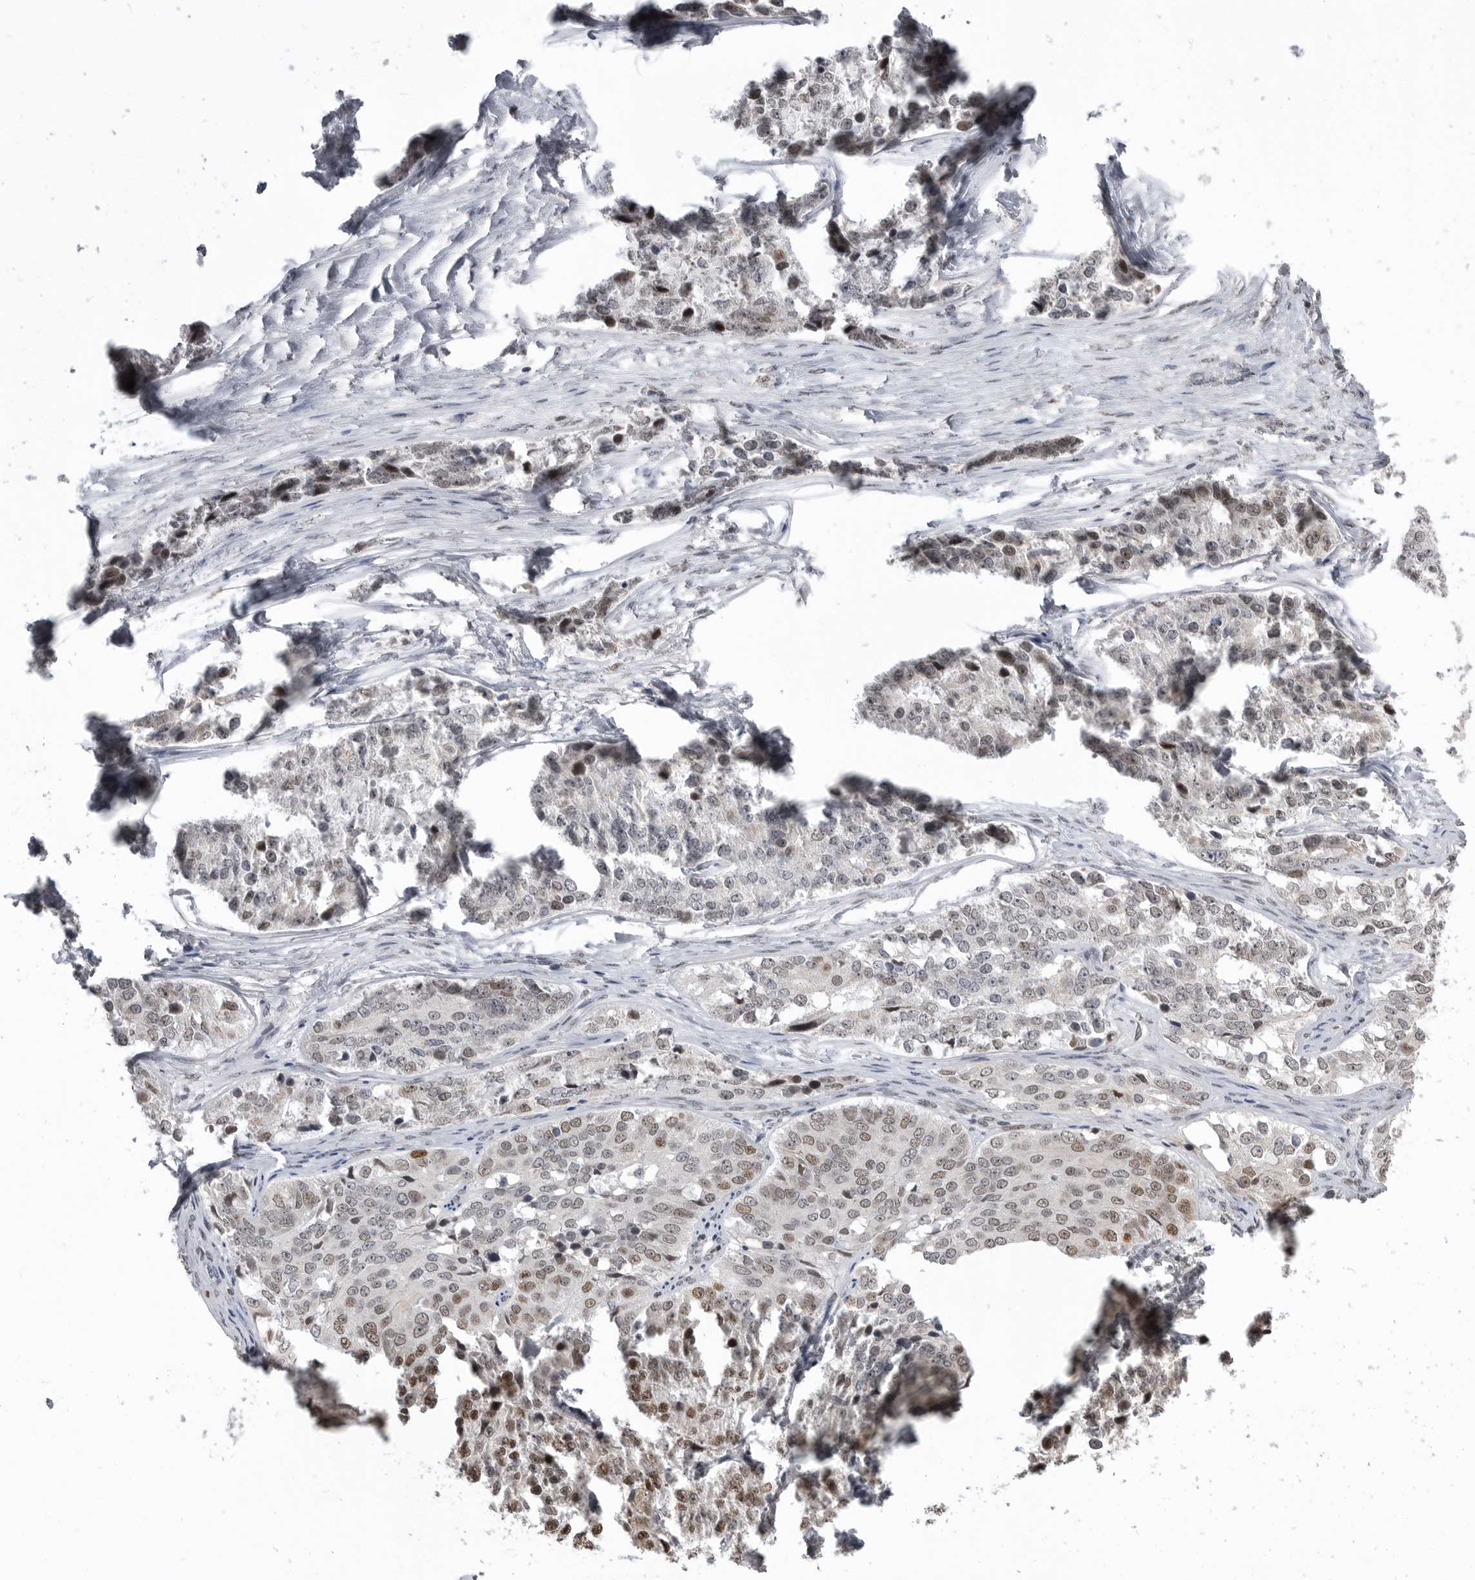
{"staining": {"intensity": "moderate", "quantity": "<25%", "location": "nuclear"}, "tissue": "ovarian cancer", "cell_type": "Tumor cells", "image_type": "cancer", "snomed": [{"axis": "morphology", "description": "Carcinoma, endometroid"}, {"axis": "topography", "description": "Ovary"}], "caption": "There is low levels of moderate nuclear expression in tumor cells of ovarian endometroid carcinoma, as demonstrated by immunohistochemical staining (brown color).", "gene": "SMARCC1", "patient": {"sex": "female", "age": 51}}